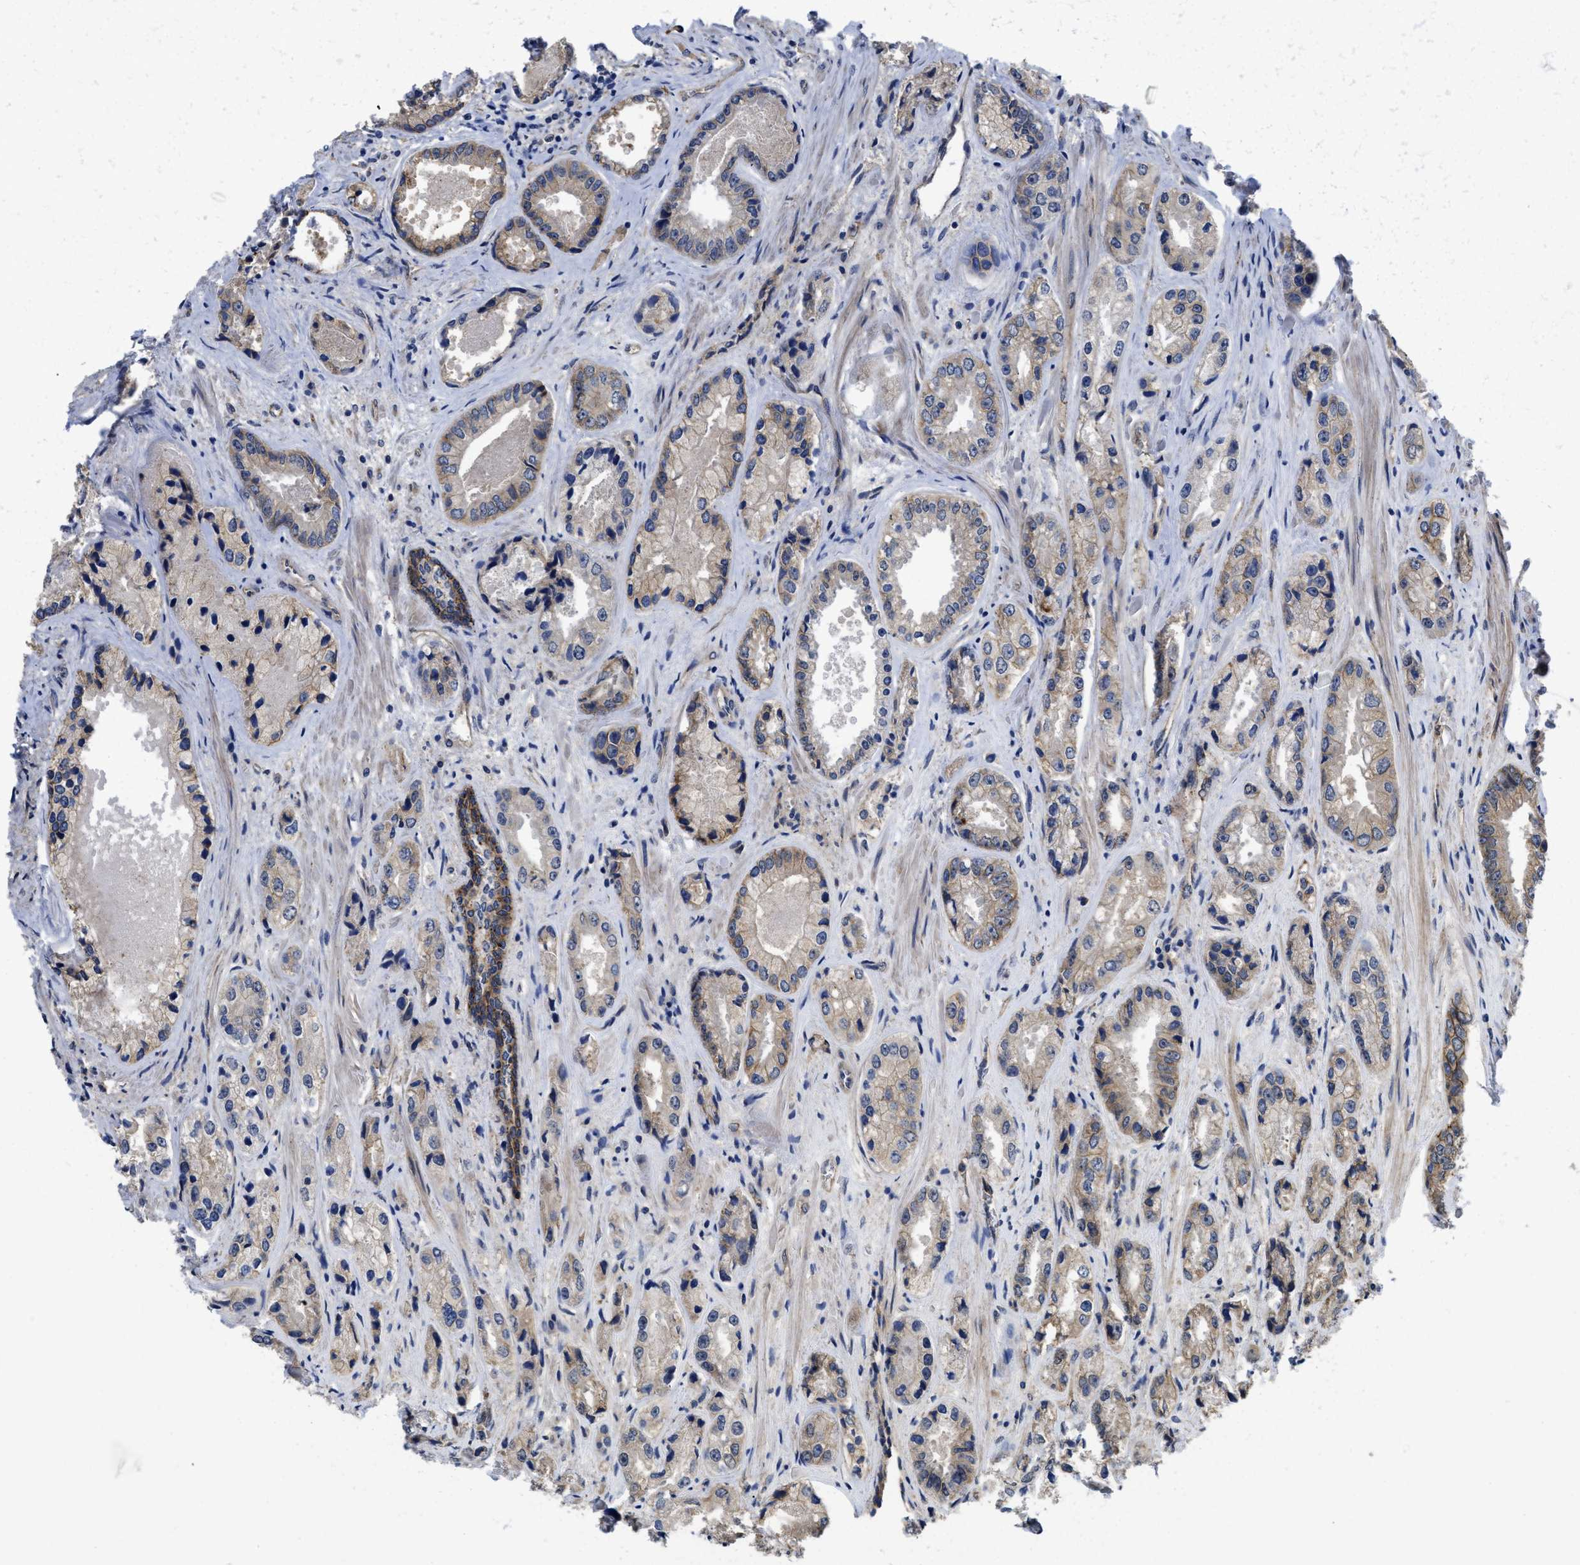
{"staining": {"intensity": "negative", "quantity": "none", "location": "none"}, "tissue": "prostate cancer", "cell_type": "Tumor cells", "image_type": "cancer", "snomed": [{"axis": "morphology", "description": "Adenocarcinoma, High grade"}, {"axis": "topography", "description": "Prostate"}], "caption": "This histopathology image is of prostate cancer (adenocarcinoma (high-grade)) stained with immunohistochemistry (IHC) to label a protein in brown with the nuclei are counter-stained blue. There is no expression in tumor cells.", "gene": "PKD2", "patient": {"sex": "male", "age": 61}}